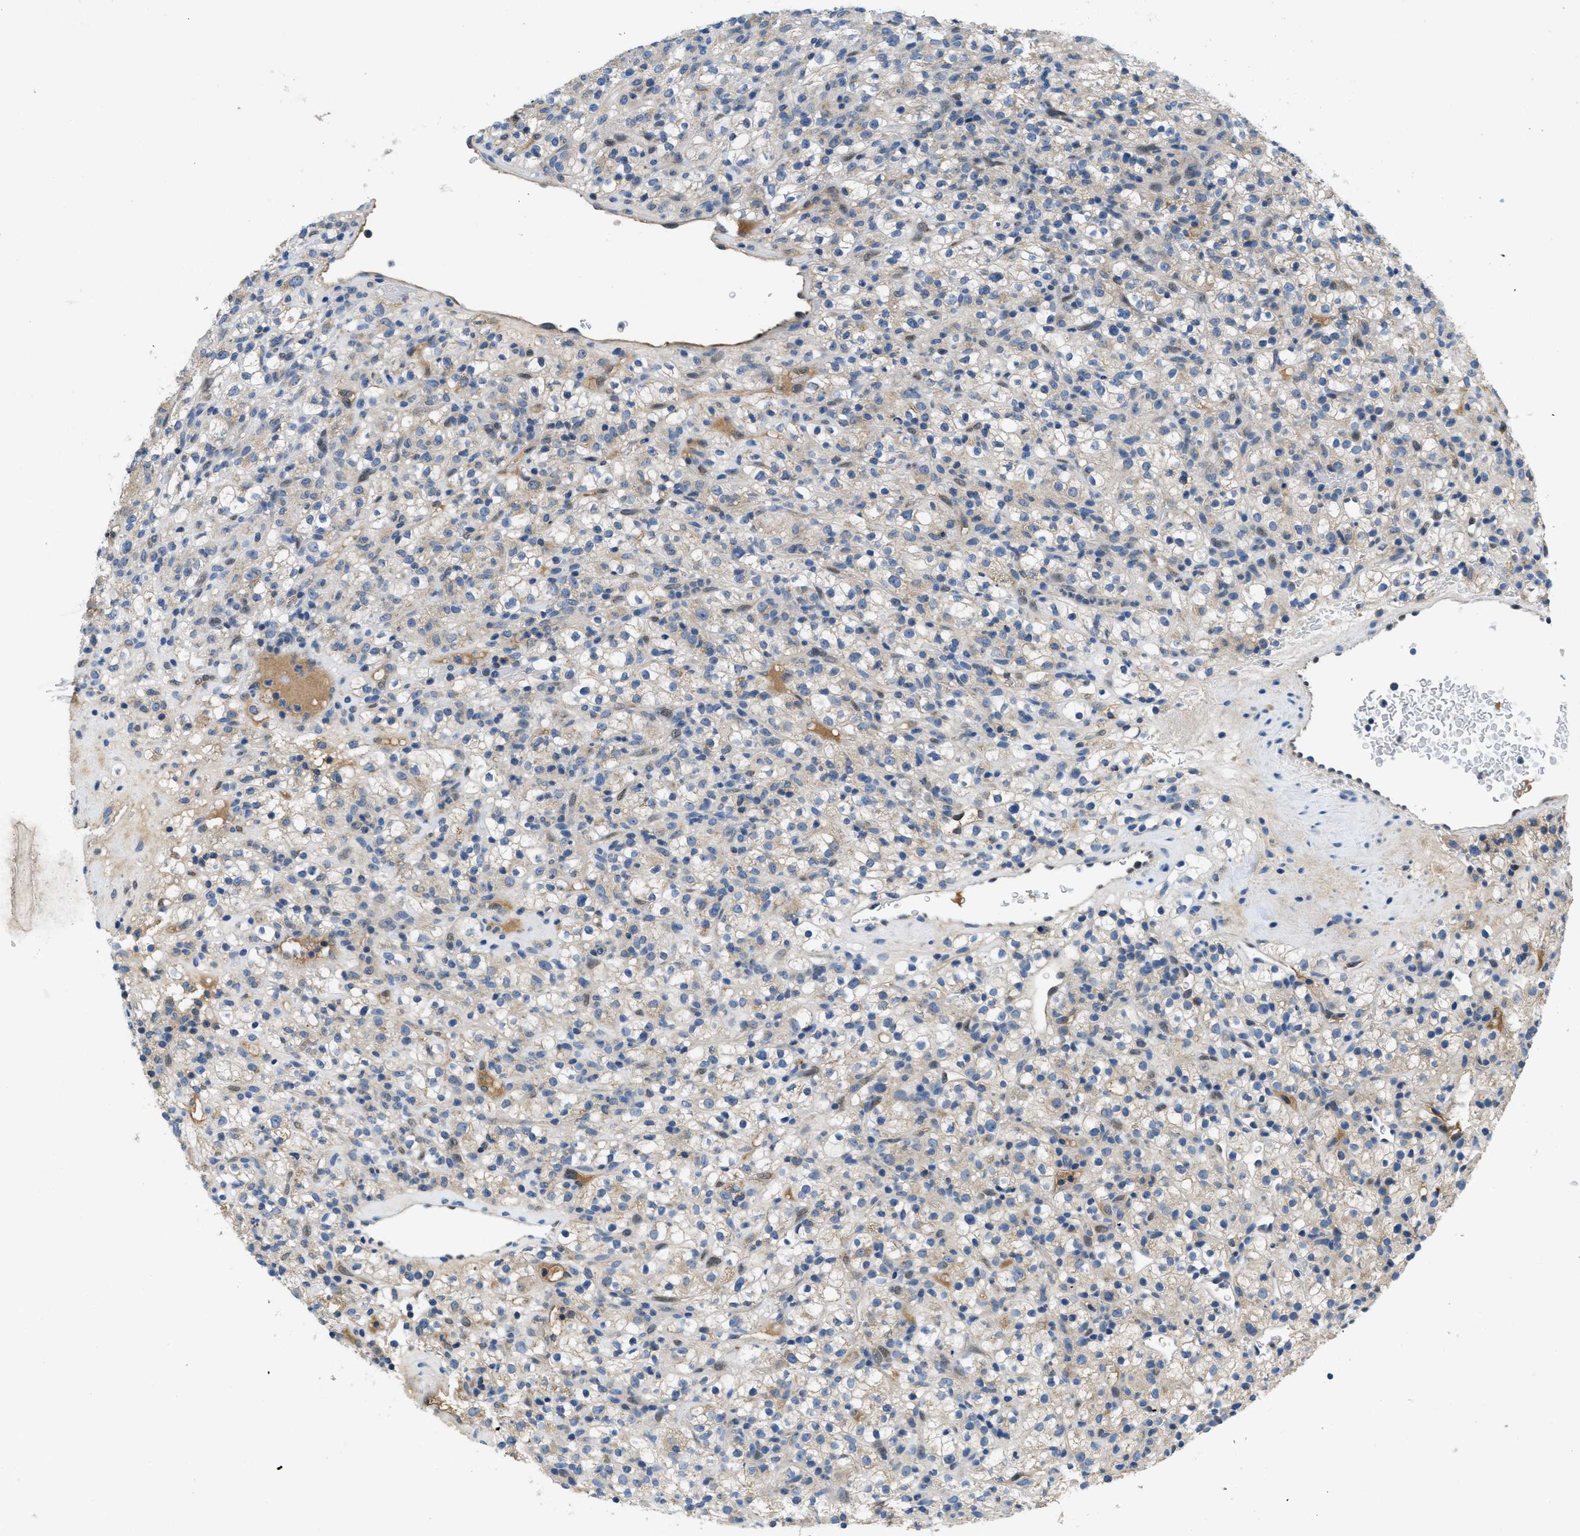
{"staining": {"intensity": "weak", "quantity": "<25%", "location": "cytoplasmic/membranous"}, "tissue": "renal cancer", "cell_type": "Tumor cells", "image_type": "cancer", "snomed": [{"axis": "morphology", "description": "Normal tissue, NOS"}, {"axis": "morphology", "description": "Adenocarcinoma, NOS"}, {"axis": "topography", "description": "Kidney"}], "caption": "Tumor cells show no significant protein expression in renal cancer (adenocarcinoma).", "gene": "PNKD", "patient": {"sex": "female", "age": 72}}